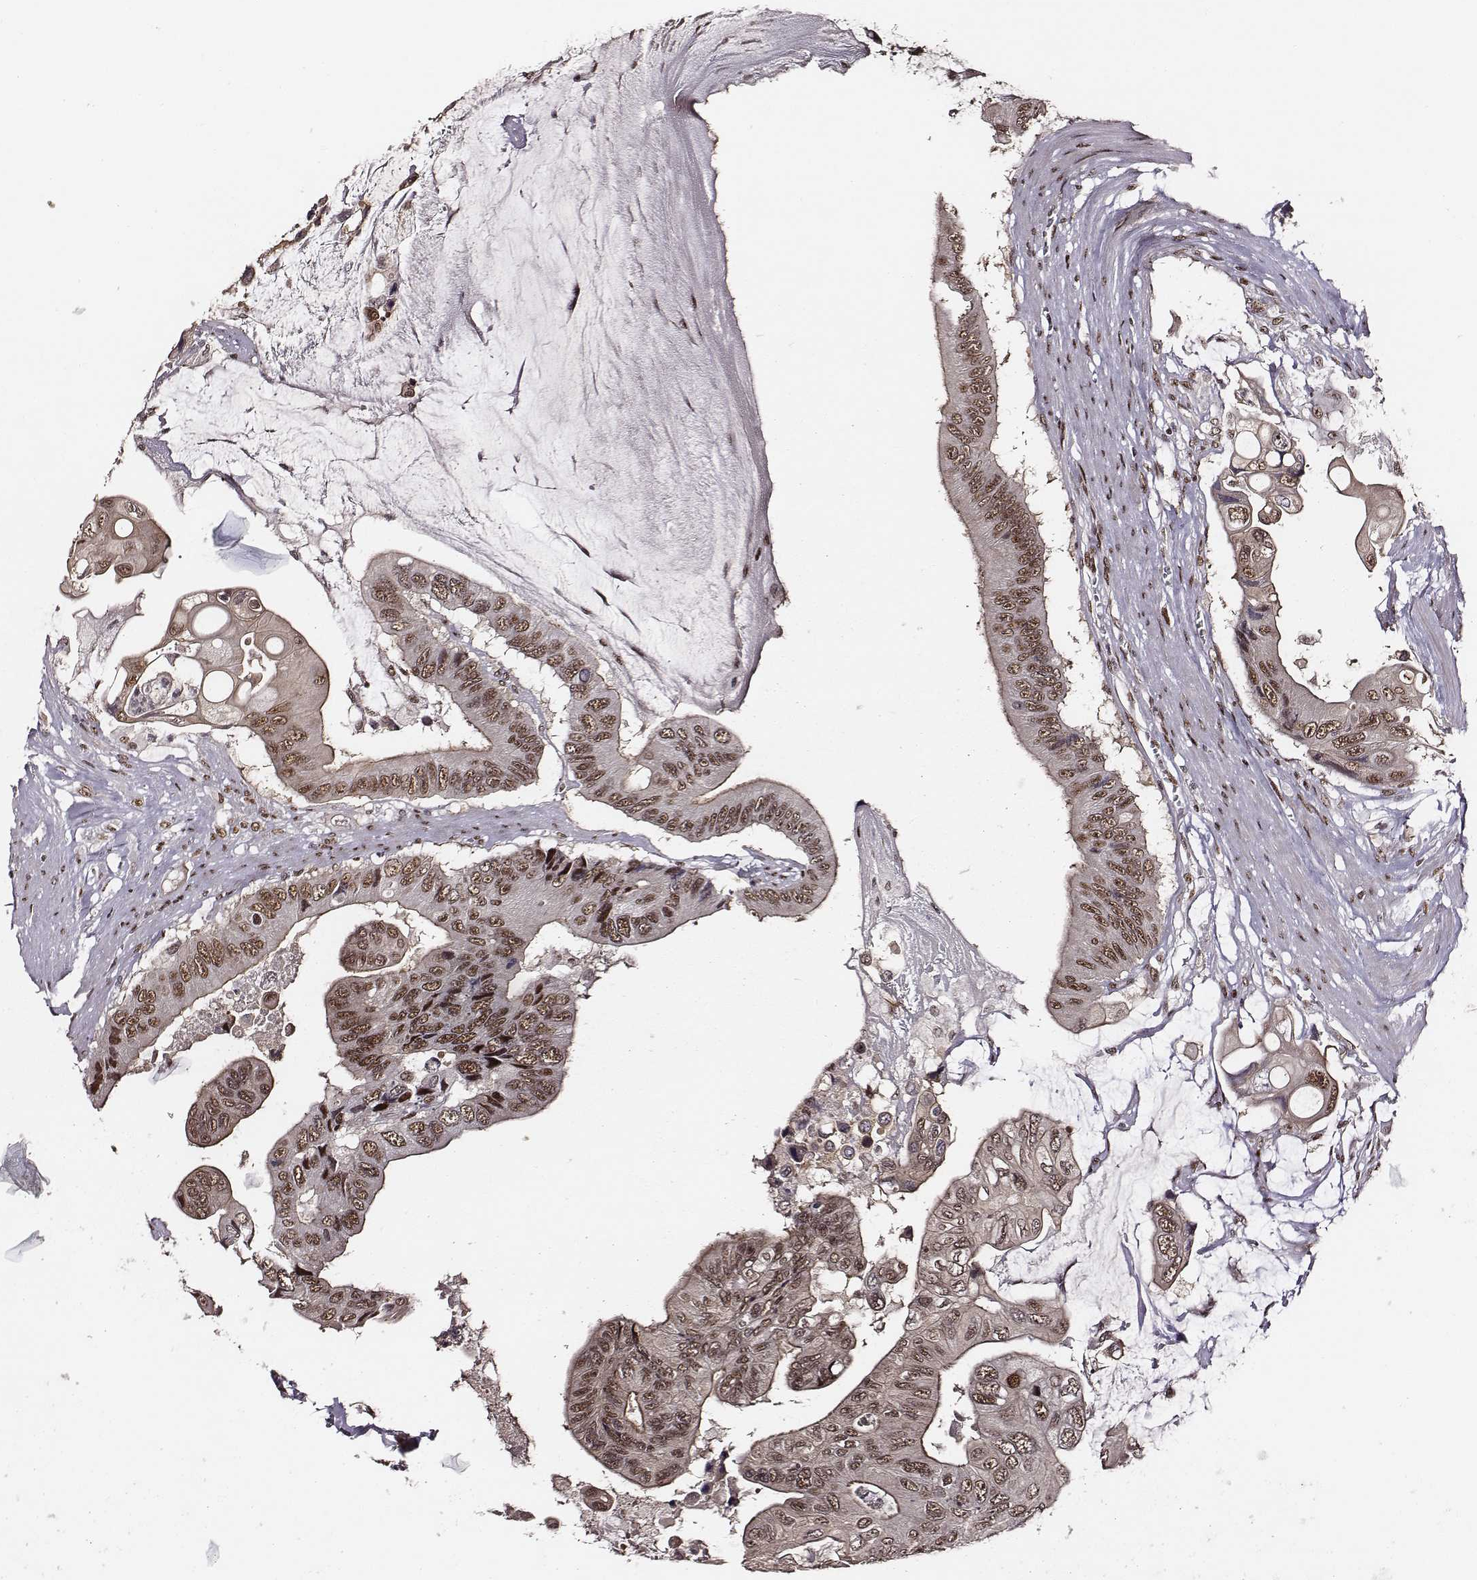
{"staining": {"intensity": "moderate", "quantity": ">75%", "location": "nuclear"}, "tissue": "colorectal cancer", "cell_type": "Tumor cells", "image_type": "cancer", "snomed": [{"axis": "morphology", "description": "Adenocarcinoma, NOS"}, {"axis": "topography", "description": "Rectum"}], "caption": "Protein expression analysis of human colorectal adenocarcinoma reveals moderate nuclear expression in about >75% of tumor cells.", "gene": "PPARA", "patient": {"sex": "male", "age": 63}}